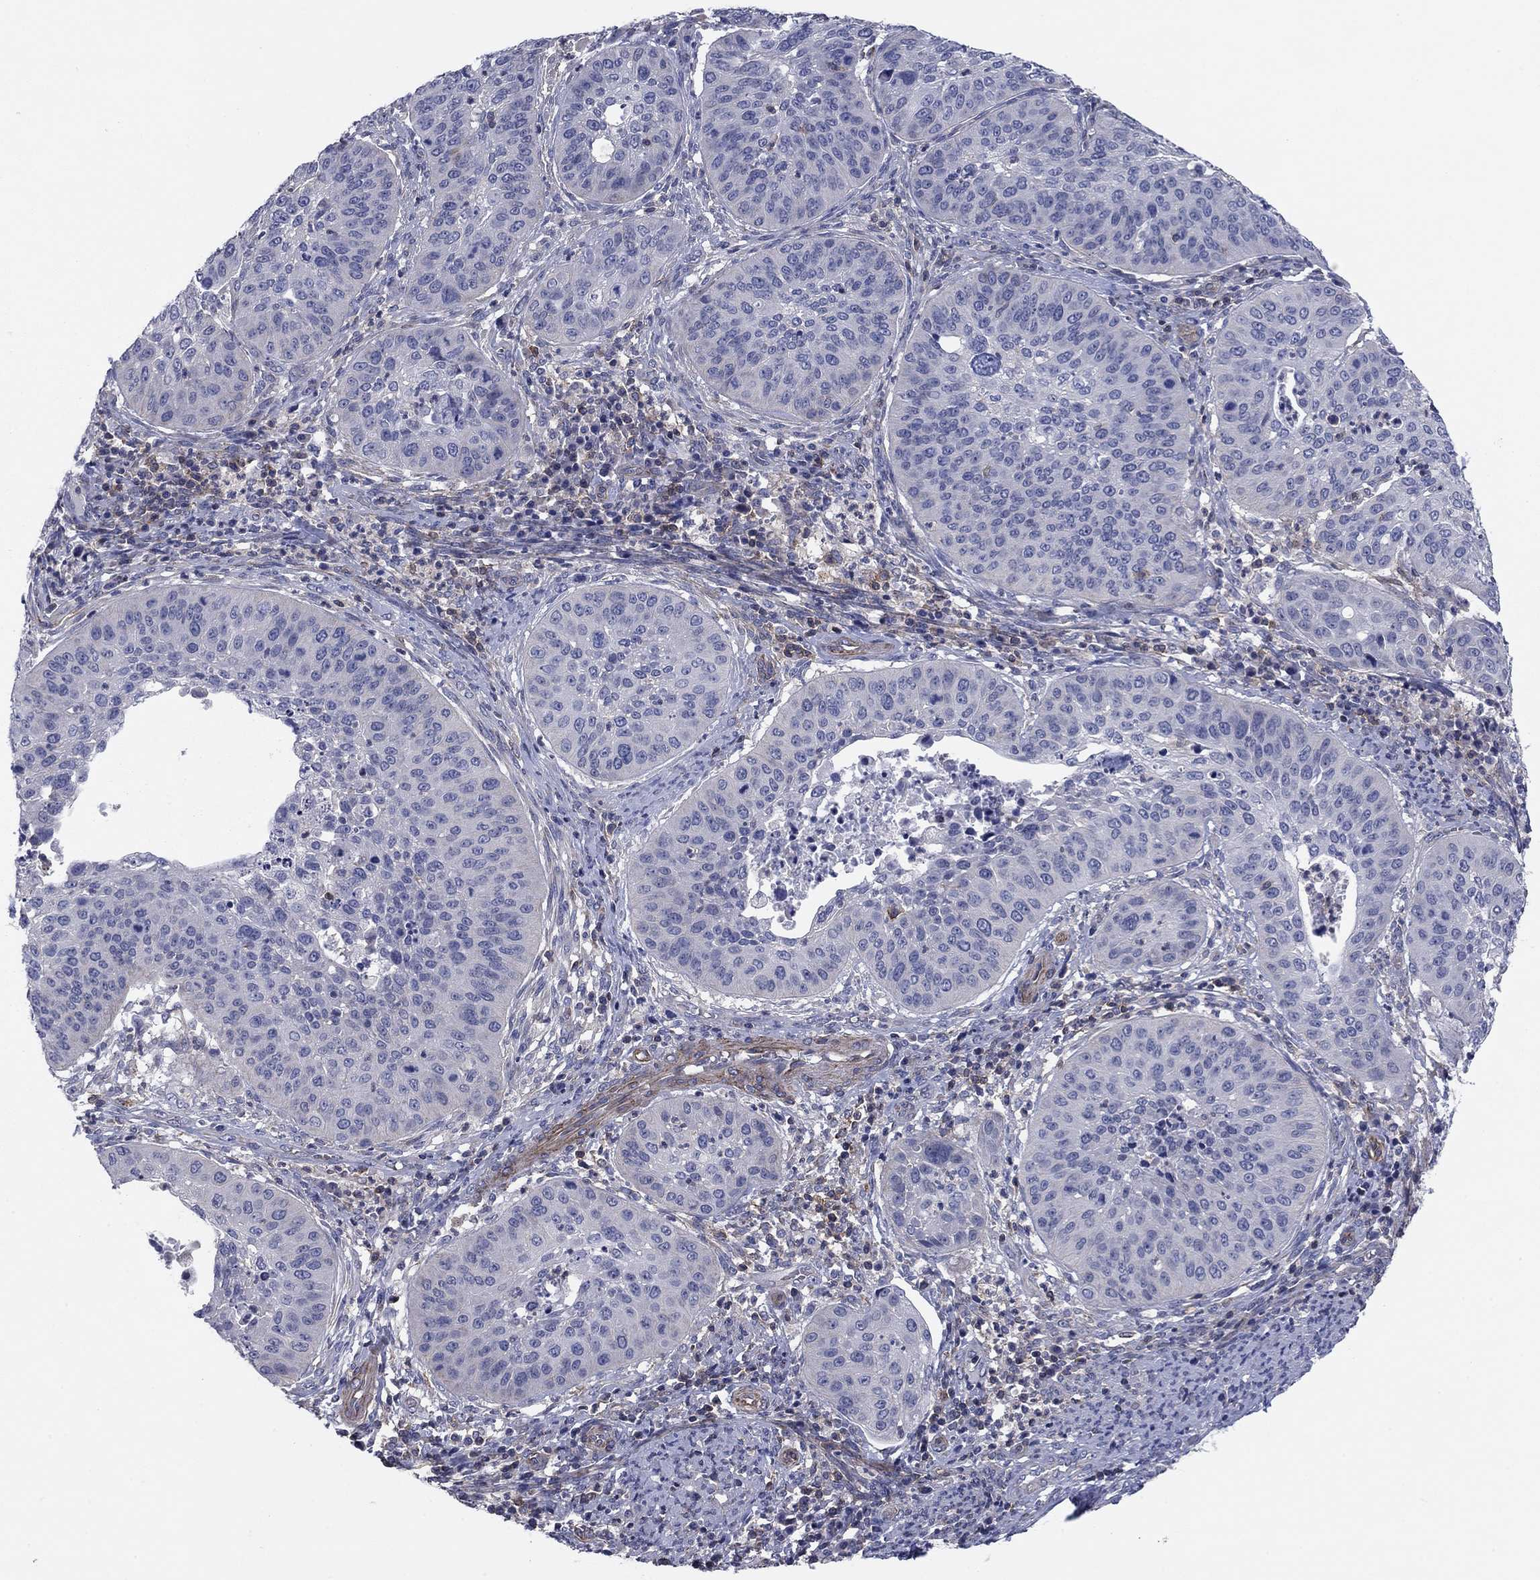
{"staining": {"intensity": "negative", "quantity": "none", "location": "none"}, "tissue": "cervical cancer", "cell_type": "Tumor cells", "image_type": "cancer", "snomed": [{"axis": "morphology", "description": "Normal tissue, NOS"}, {"axis": "morphology", "description": "Squamous cell carcinoma, NOS"}, {"axis": "topography", "description": "Cervix"}], "caption": "A micrograph of human squamous cell carcinoma (cervical) is negative for staining in tumor cells.", "gene": "PSD4", "patient": {"sex": "female", "age": 39}}